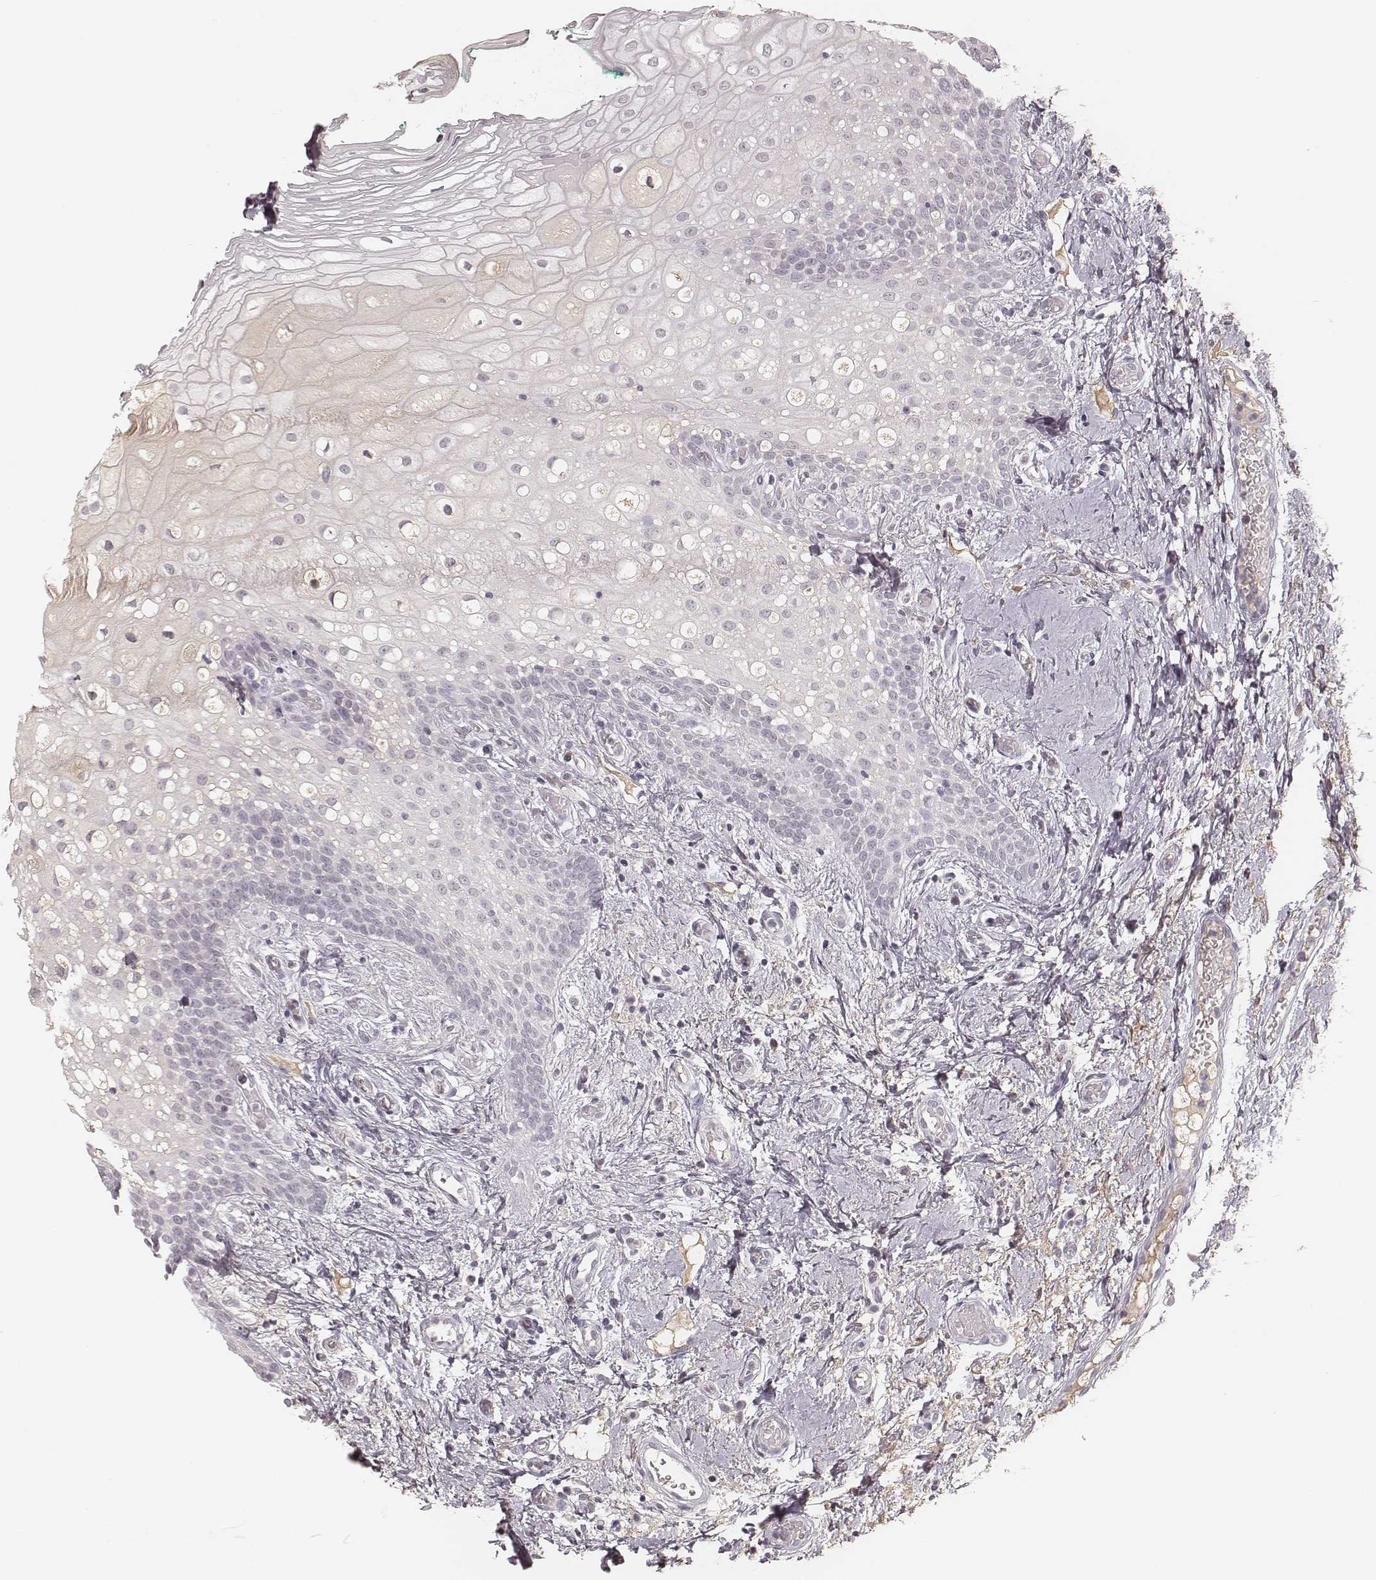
{"staining": {"intensity": "negative", "quantity": "none", "location": "none"}, "tissue": "oral mucosa", "cell_type": "Squamous epithelial cells", "image_type": "normal", "snomed": [{"axis": "morphology", "description": "Normal tissue, NOS"}, {"axis": "topography", "description": "Oral tissue"}], "caption": "This is a histopathology image of IHC staining of unremarkable oral mucosa, which shows no staining in squamous epithelial cells.", "gene": "MSX1", "patient": {"sex": "female", "age": 83}}